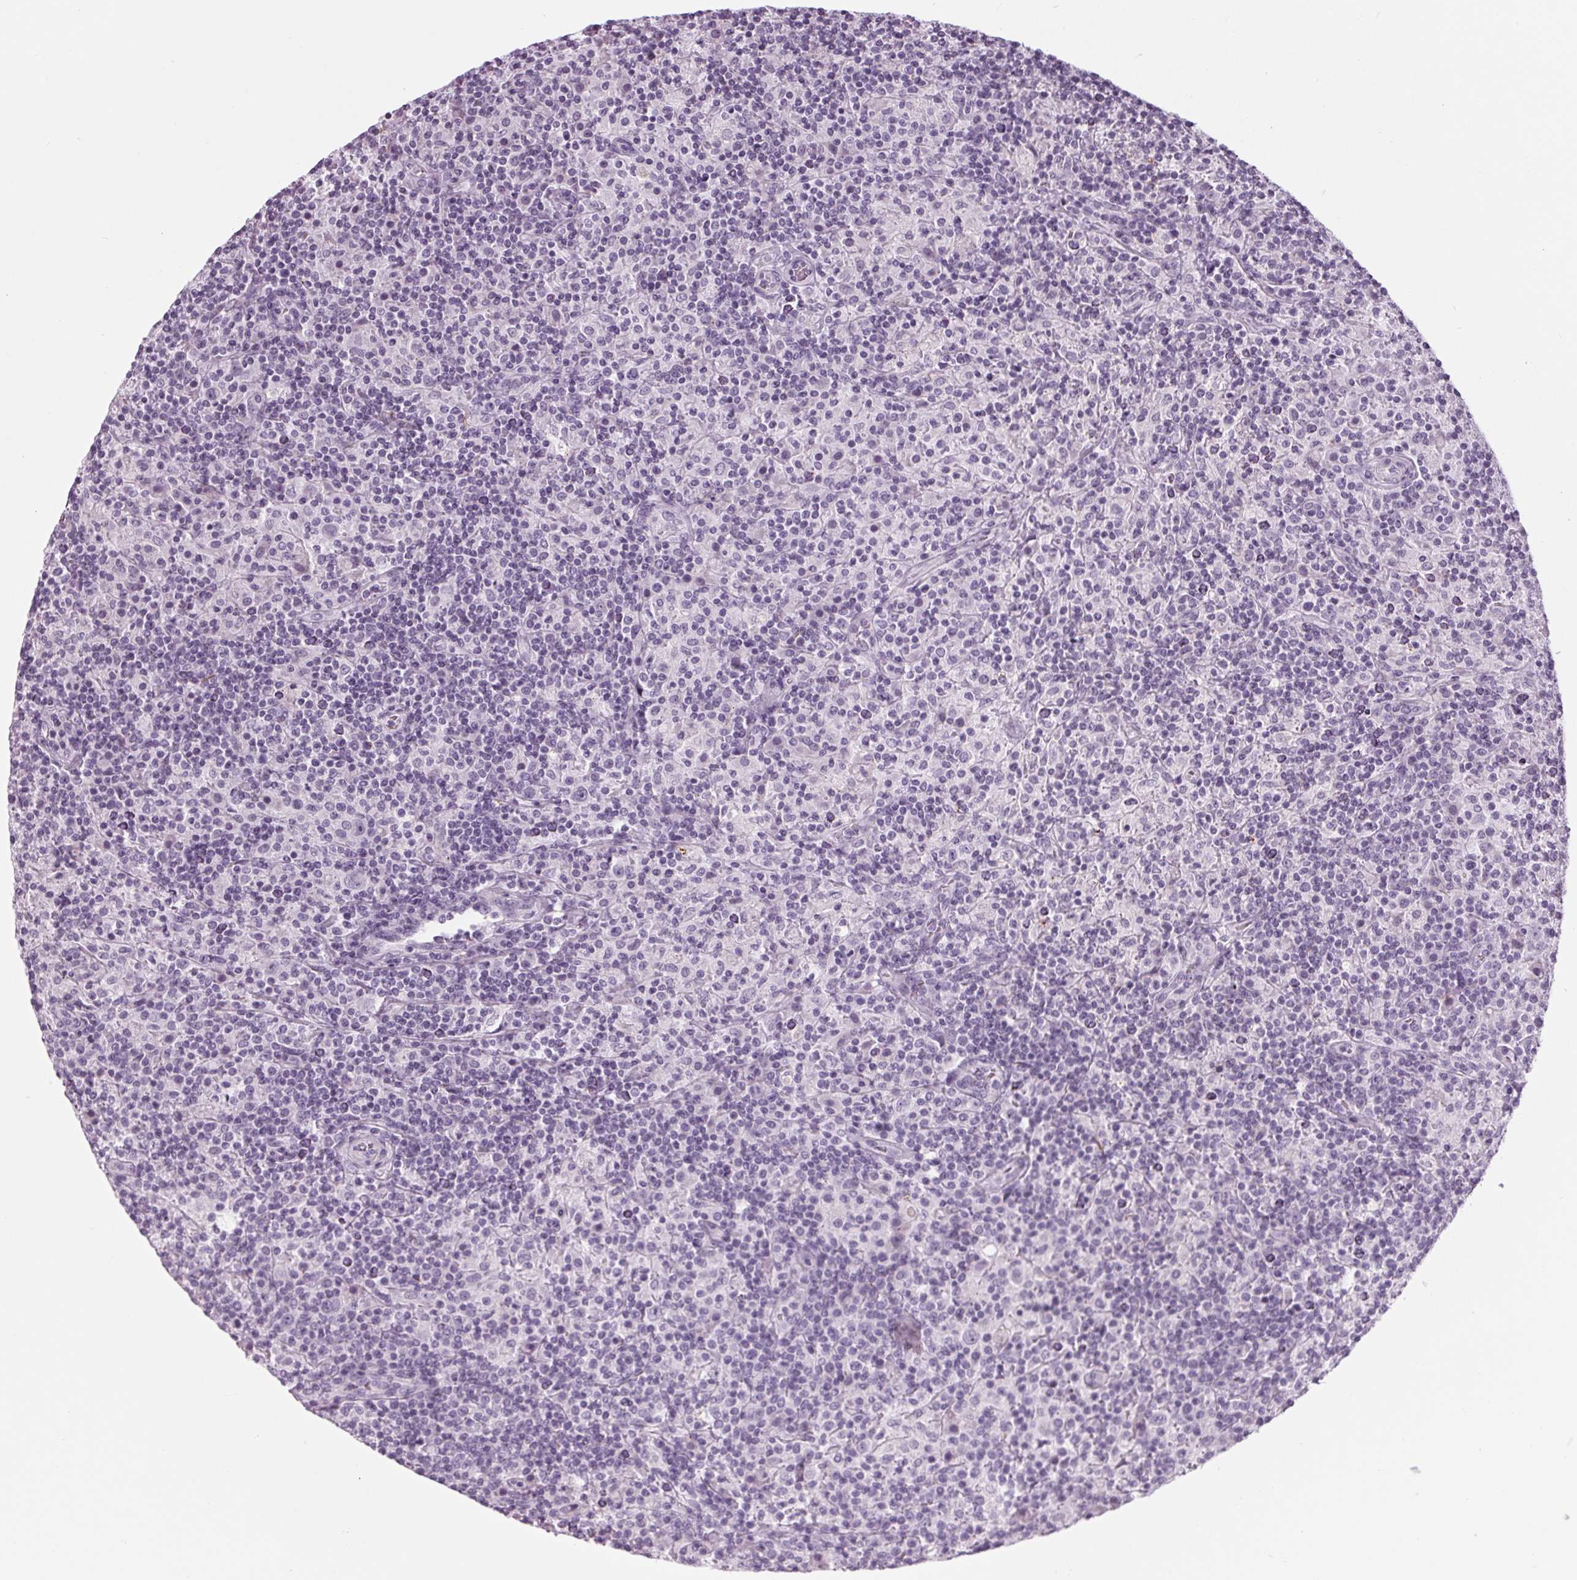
{"staining": {"intensity": "negative", "quantity": "none", "location": "none"}, "tissue": "lymphoma", "cell_type": "Tumor cells", "image_type": "cancer", "snomed": [{"axis": "morphology", "description": "Hodgkin's disease, NOS"}, {"axis": "topography", "description": "Lymph node"}], "caption": "Immunohistochemistry of lymphoma displays no expression in tumor cells.", "gene": "CYP3A43", "patient": {"sex": "male", "age": 70}}